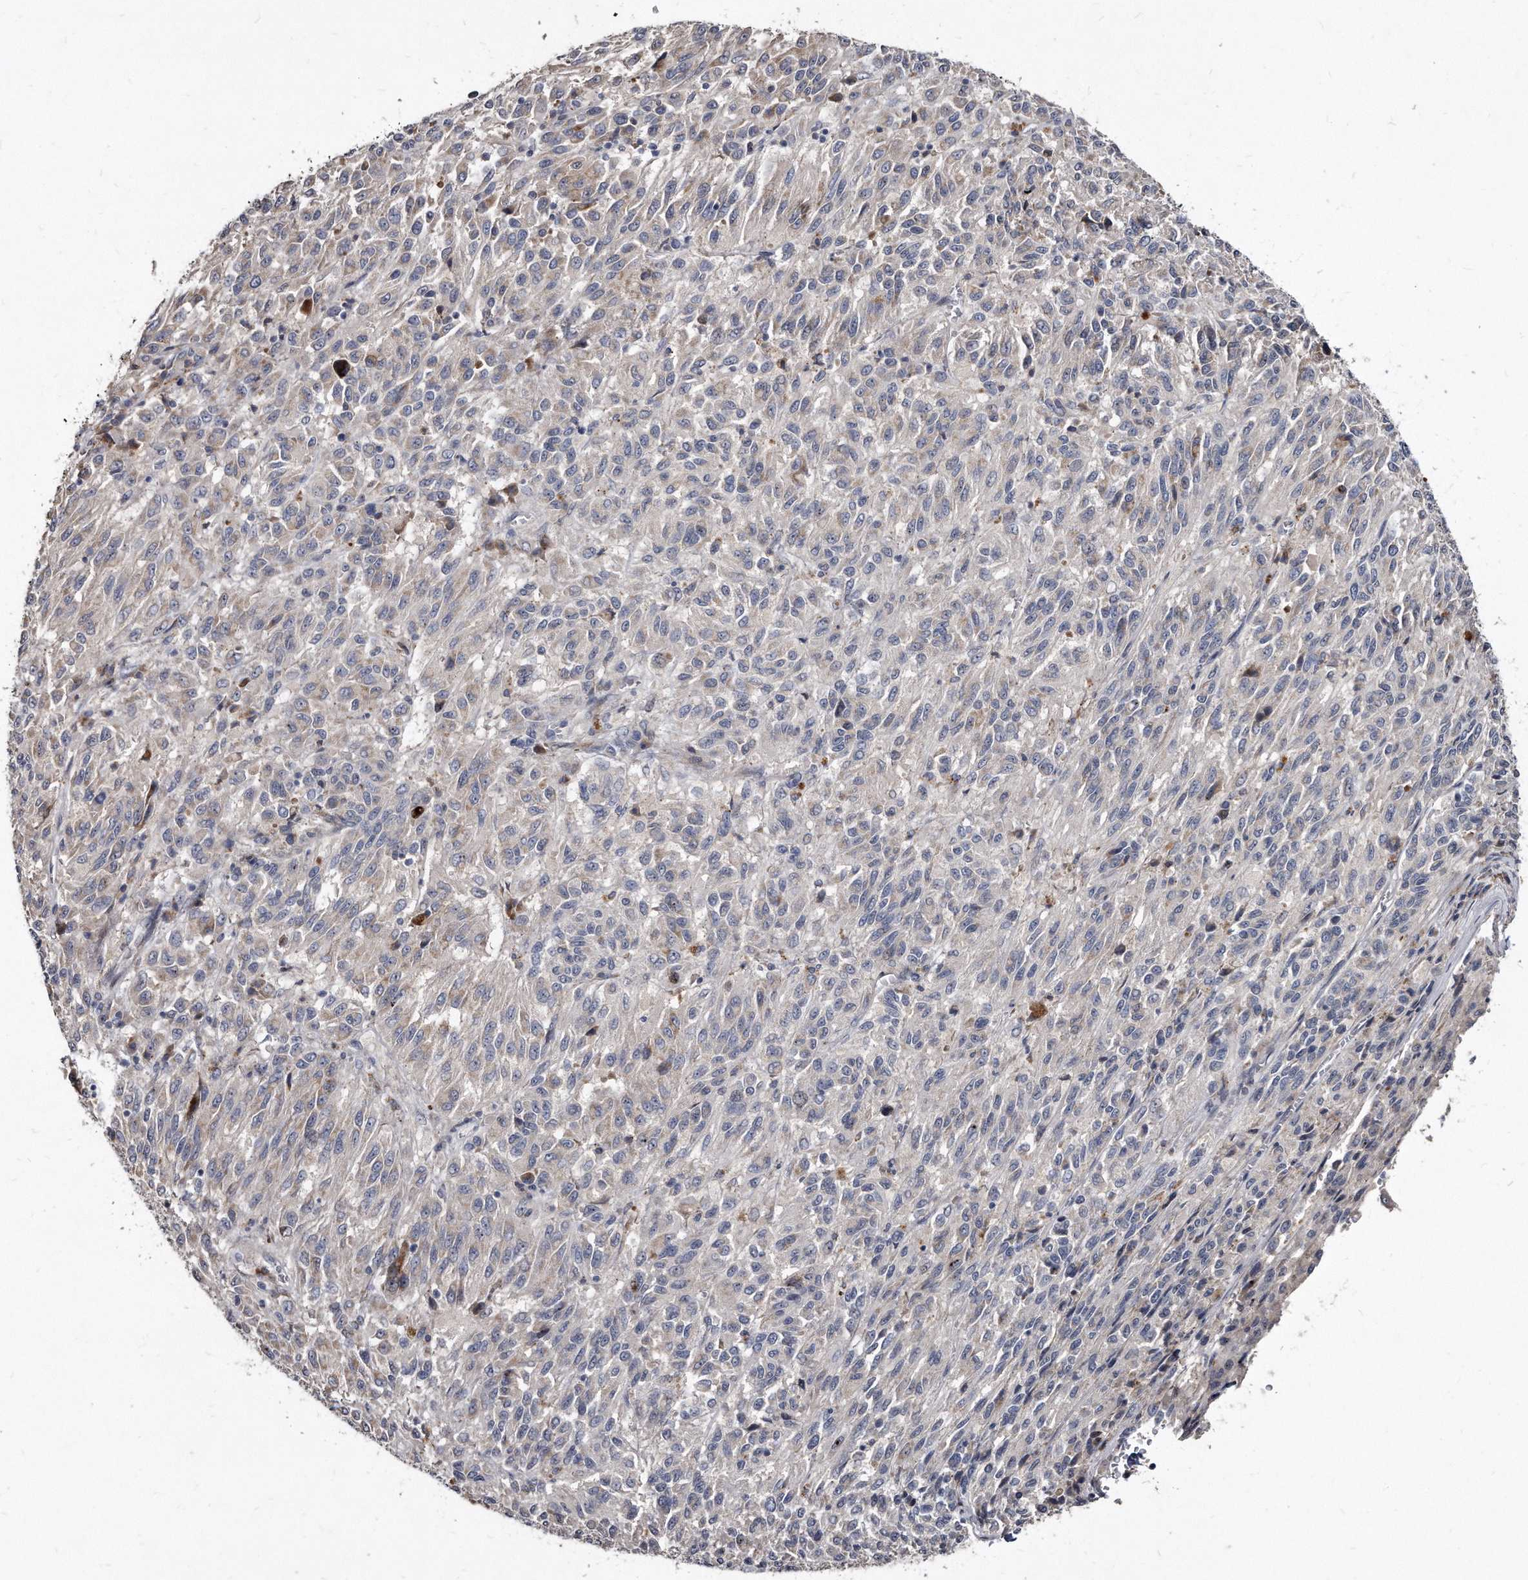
{"staining": {"intensity": "negative", "quantity": "none", "location": "none"}, "tissue": "melanoma", "cell_type": "Tumor cells", "image_type": "cancer", "snomed": [{"axis": "morphology", "description": "Malignant melanoma, Metastatic site"}, {"axis": "topography", "description": "Lung"}], "caption": "Melanoma stained for a protein using IHC shows no positivity tumor cells.", "gene": "KLHDC3", "patient": {"sex": "male", "age": 64}}